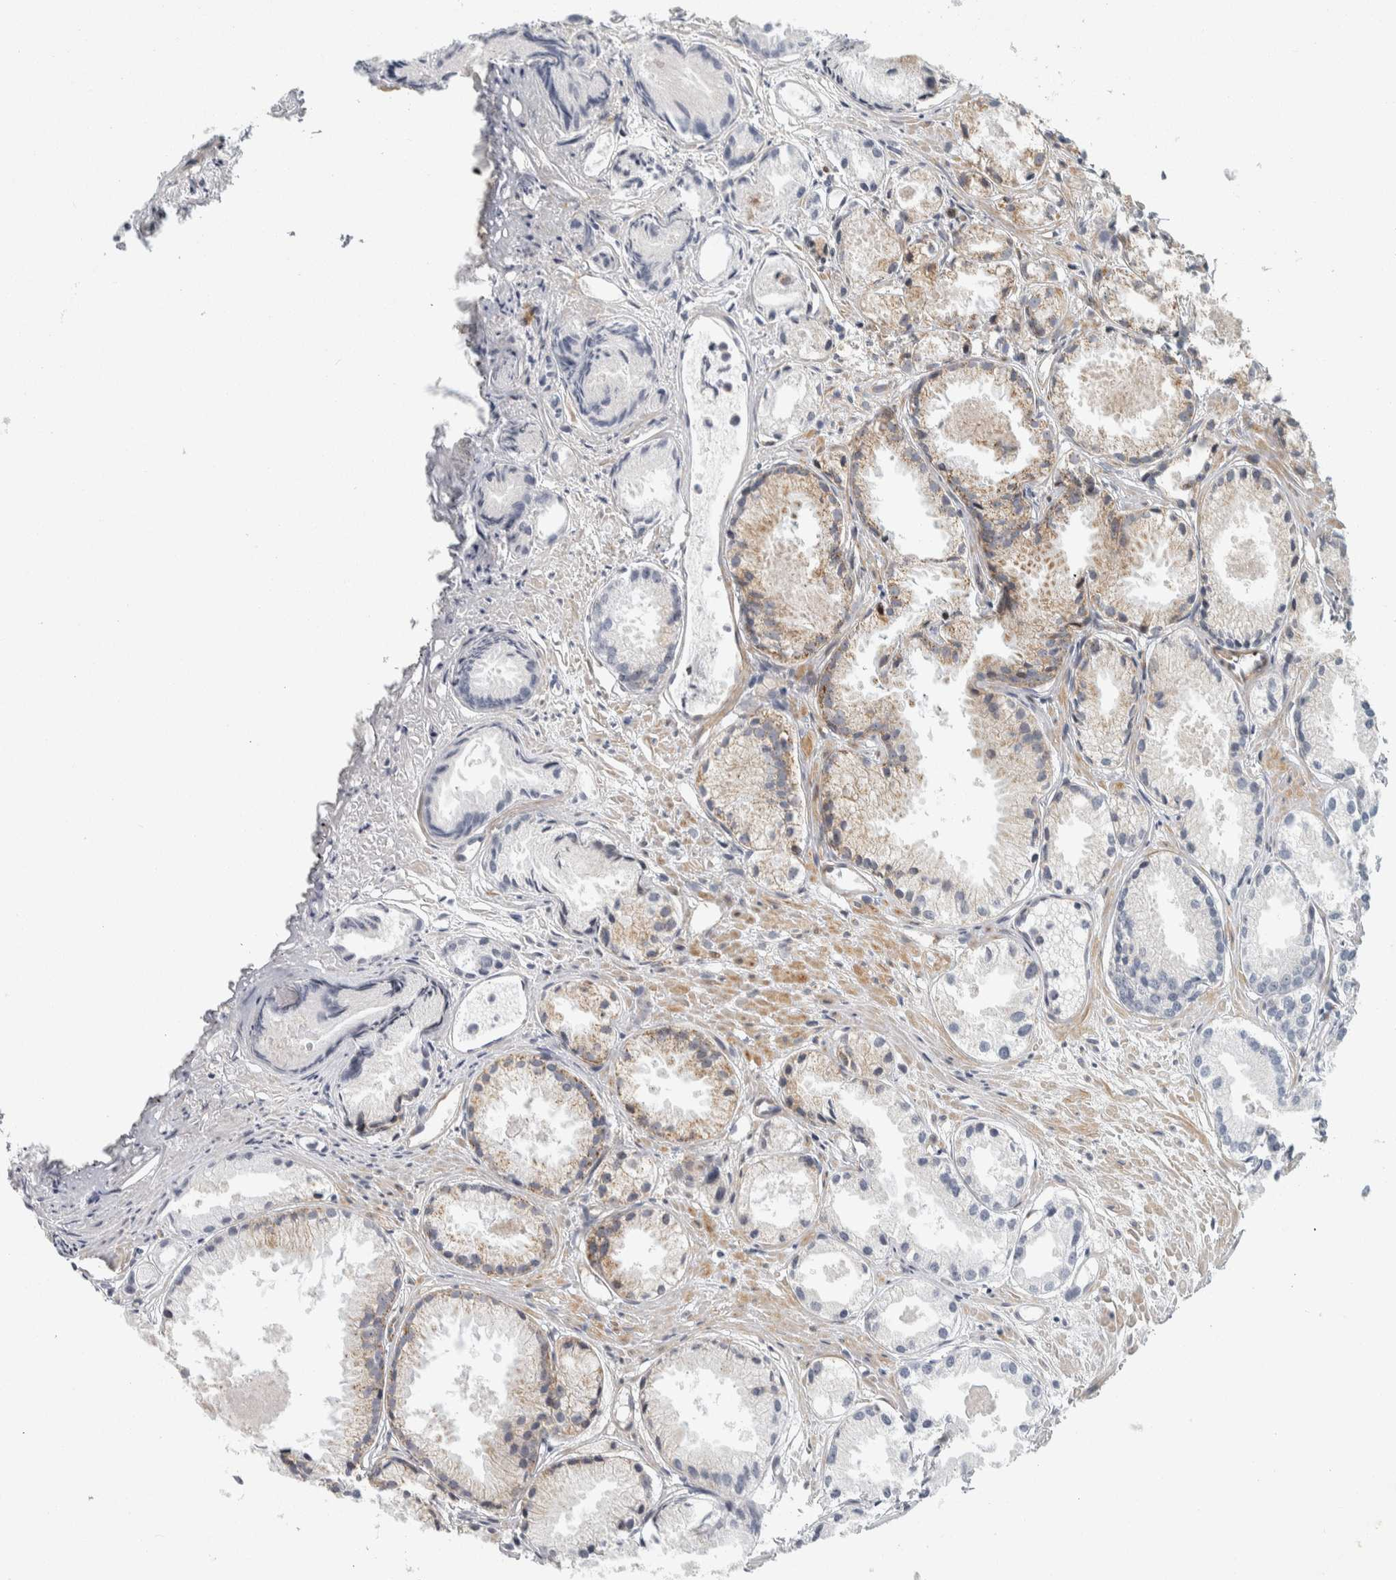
{"staining": {"intensity": "weak", "quantity": "<25%", "location": "cytoplasmic/membranous"}, "tissue": "prostate cancer", "cell_type": "Tumor cells", "image_type": "cancer", "snomed": [{"axis": "morphology", "description": "Adenocarcinoma, Low grade"}, {"axis": "topography", "description": "Prostate"}], "caption": "IHC image of neoplastic tissue: human prostate adenocarcinoma (low-grade) stained with DAB (3,3'-diaminobenzidine) demonstrates no significant protein expression in tumor cells.", "gene": "AFP", "patient": {"sex": "male", "age": 72}}